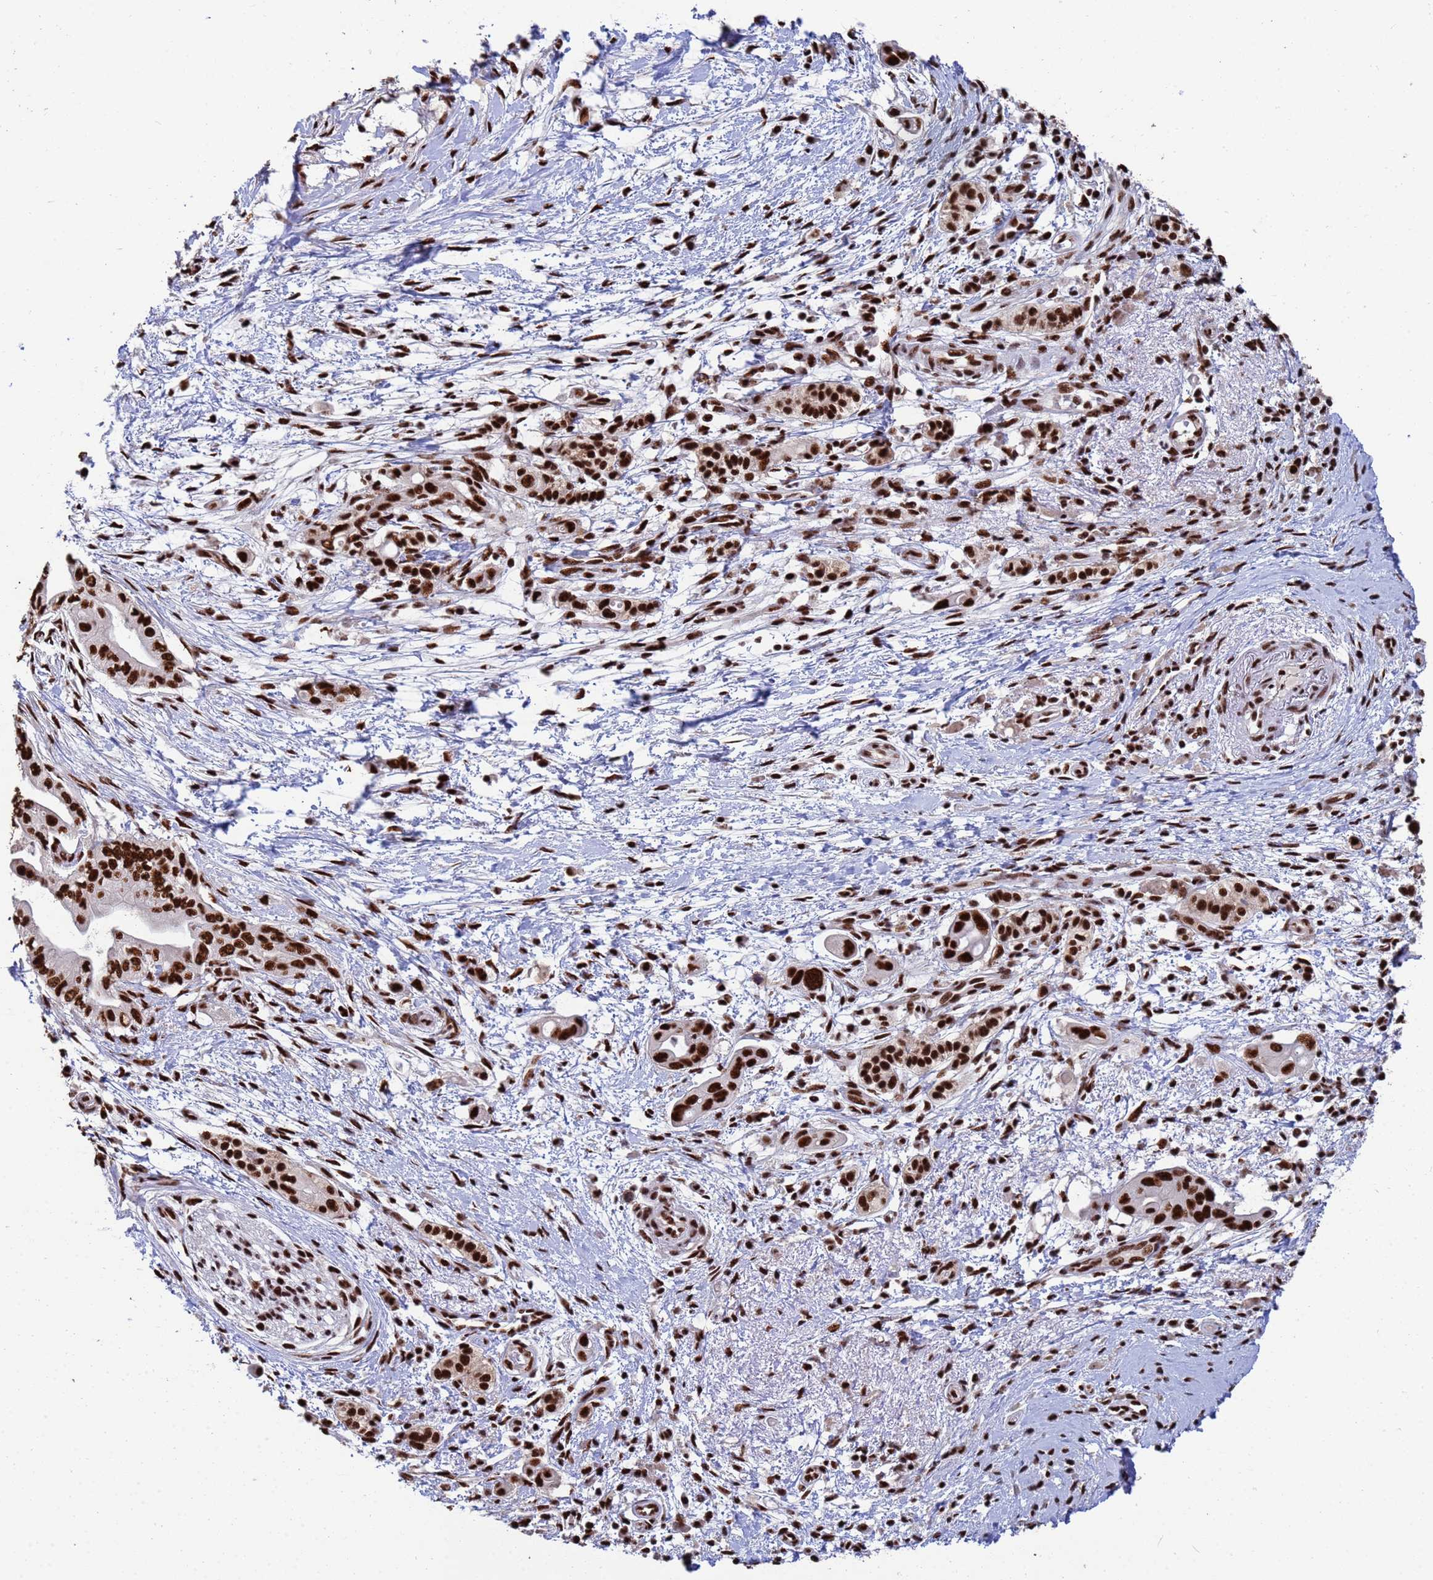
{"staining": {"intensity": "strong", "quantity": ">75%", "location": "nuclear"}, "tissue": "pancreatic cancer", "cell_type": "Tumor cells", "image_type": "cancer", "snomed": [{"axis": "morphology", "description": "Adenocarcinoma, NOS"}, {"axis": "topography", "description": "Pancreas"}], "caption": "Pancreatic adenocarcinoma stained with IHC displays strong nuclear staining in about >75% of tumor cells.", "gene": "SF3B2", "patient": {"sex": "male", "age": 71}}